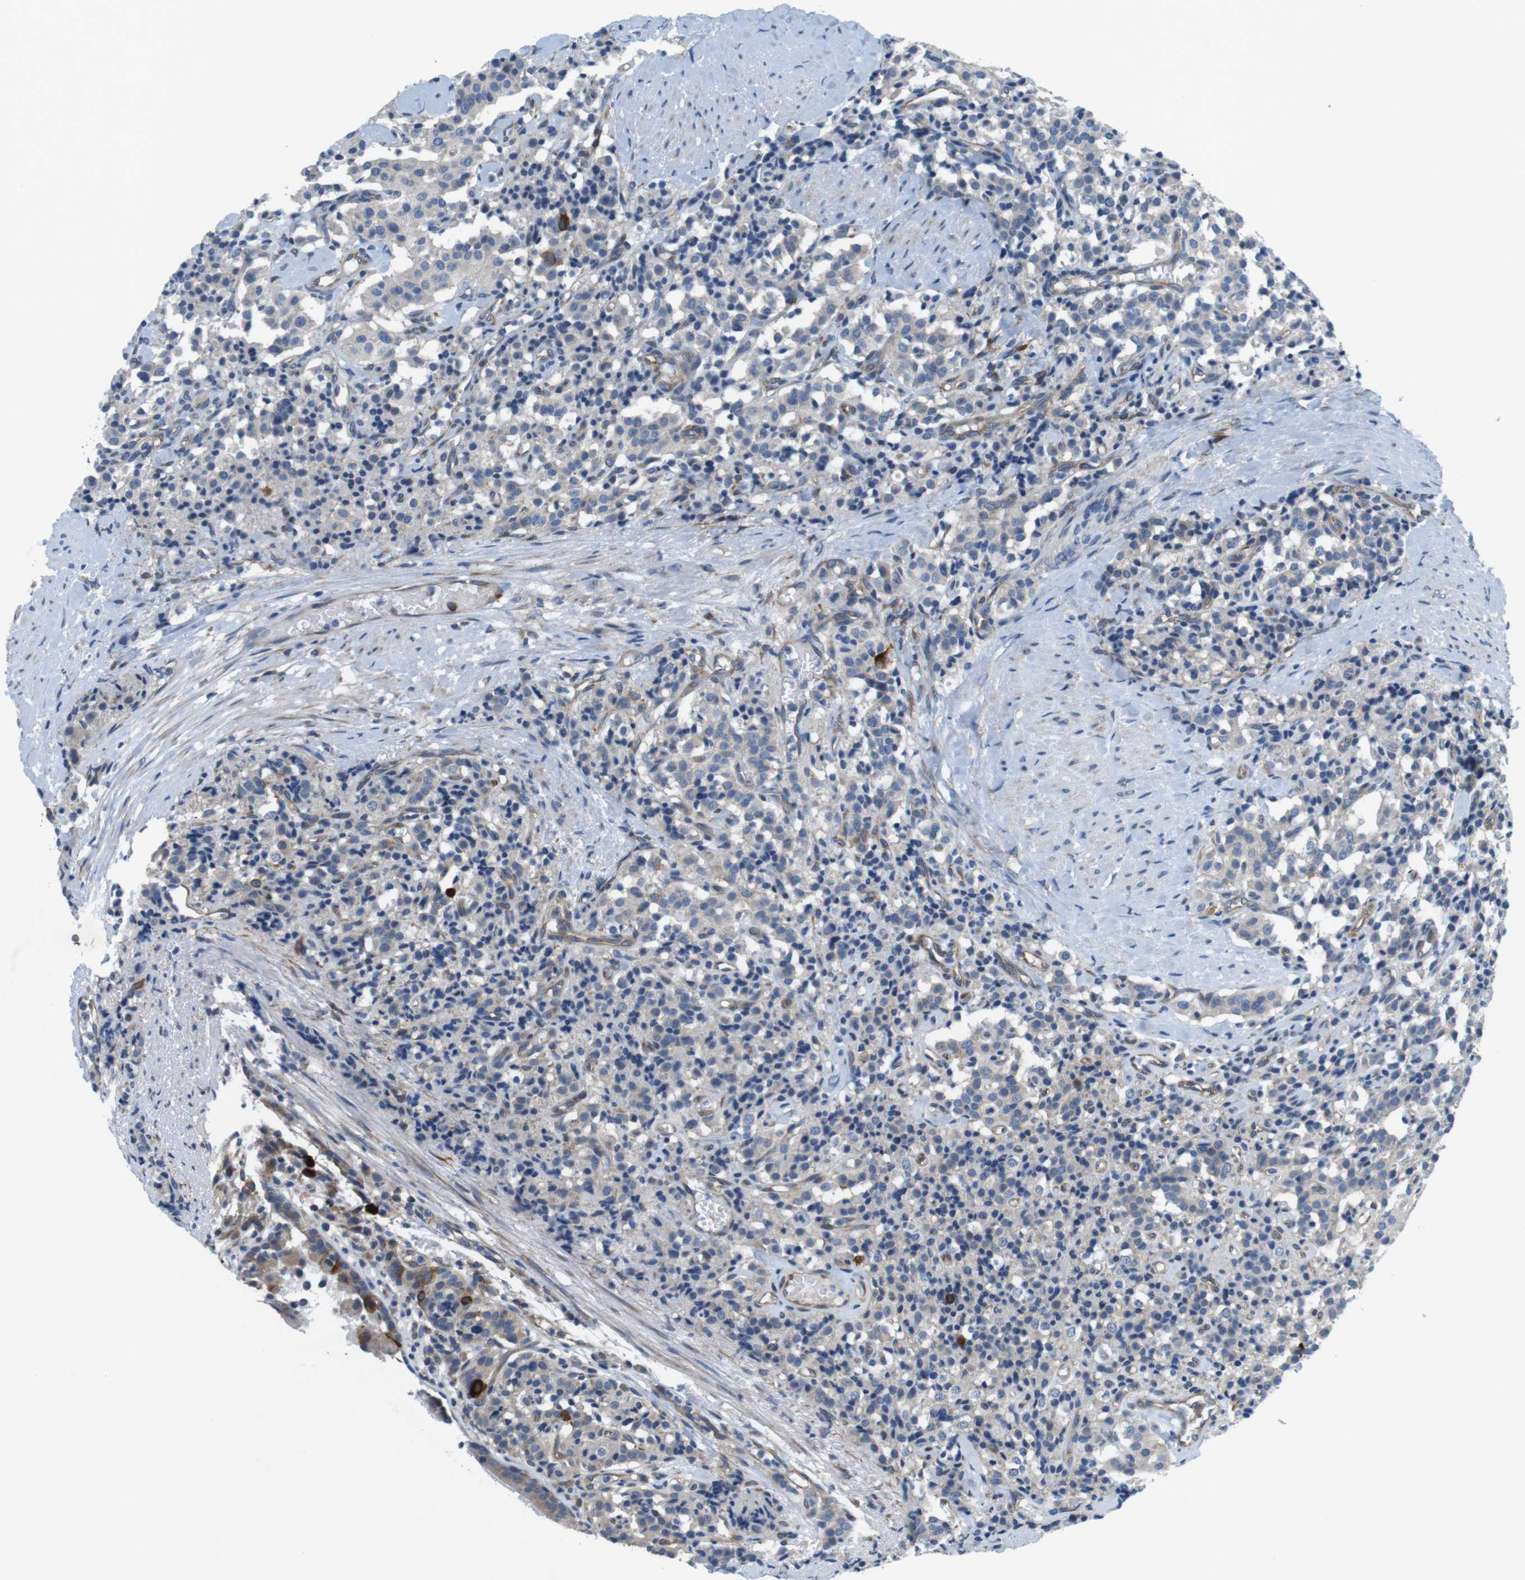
{"staining": {"intensity": "negative", "quantity": "none", "location": "none"}, "tissue": "carcinoid", "cell_type": "Tumor cells", "image_type": "cancer", "snomed": [{"axis": "morphology", "description": "Carcinoid, malignant, NOS"}, {"axis": "topography", "description": "Lung"}], "caption": "IHC of human carcinoid exhibits no expression in tumor cells.", "gene": "DCLK1", "patient": {"sex": "male", "age": 30}}